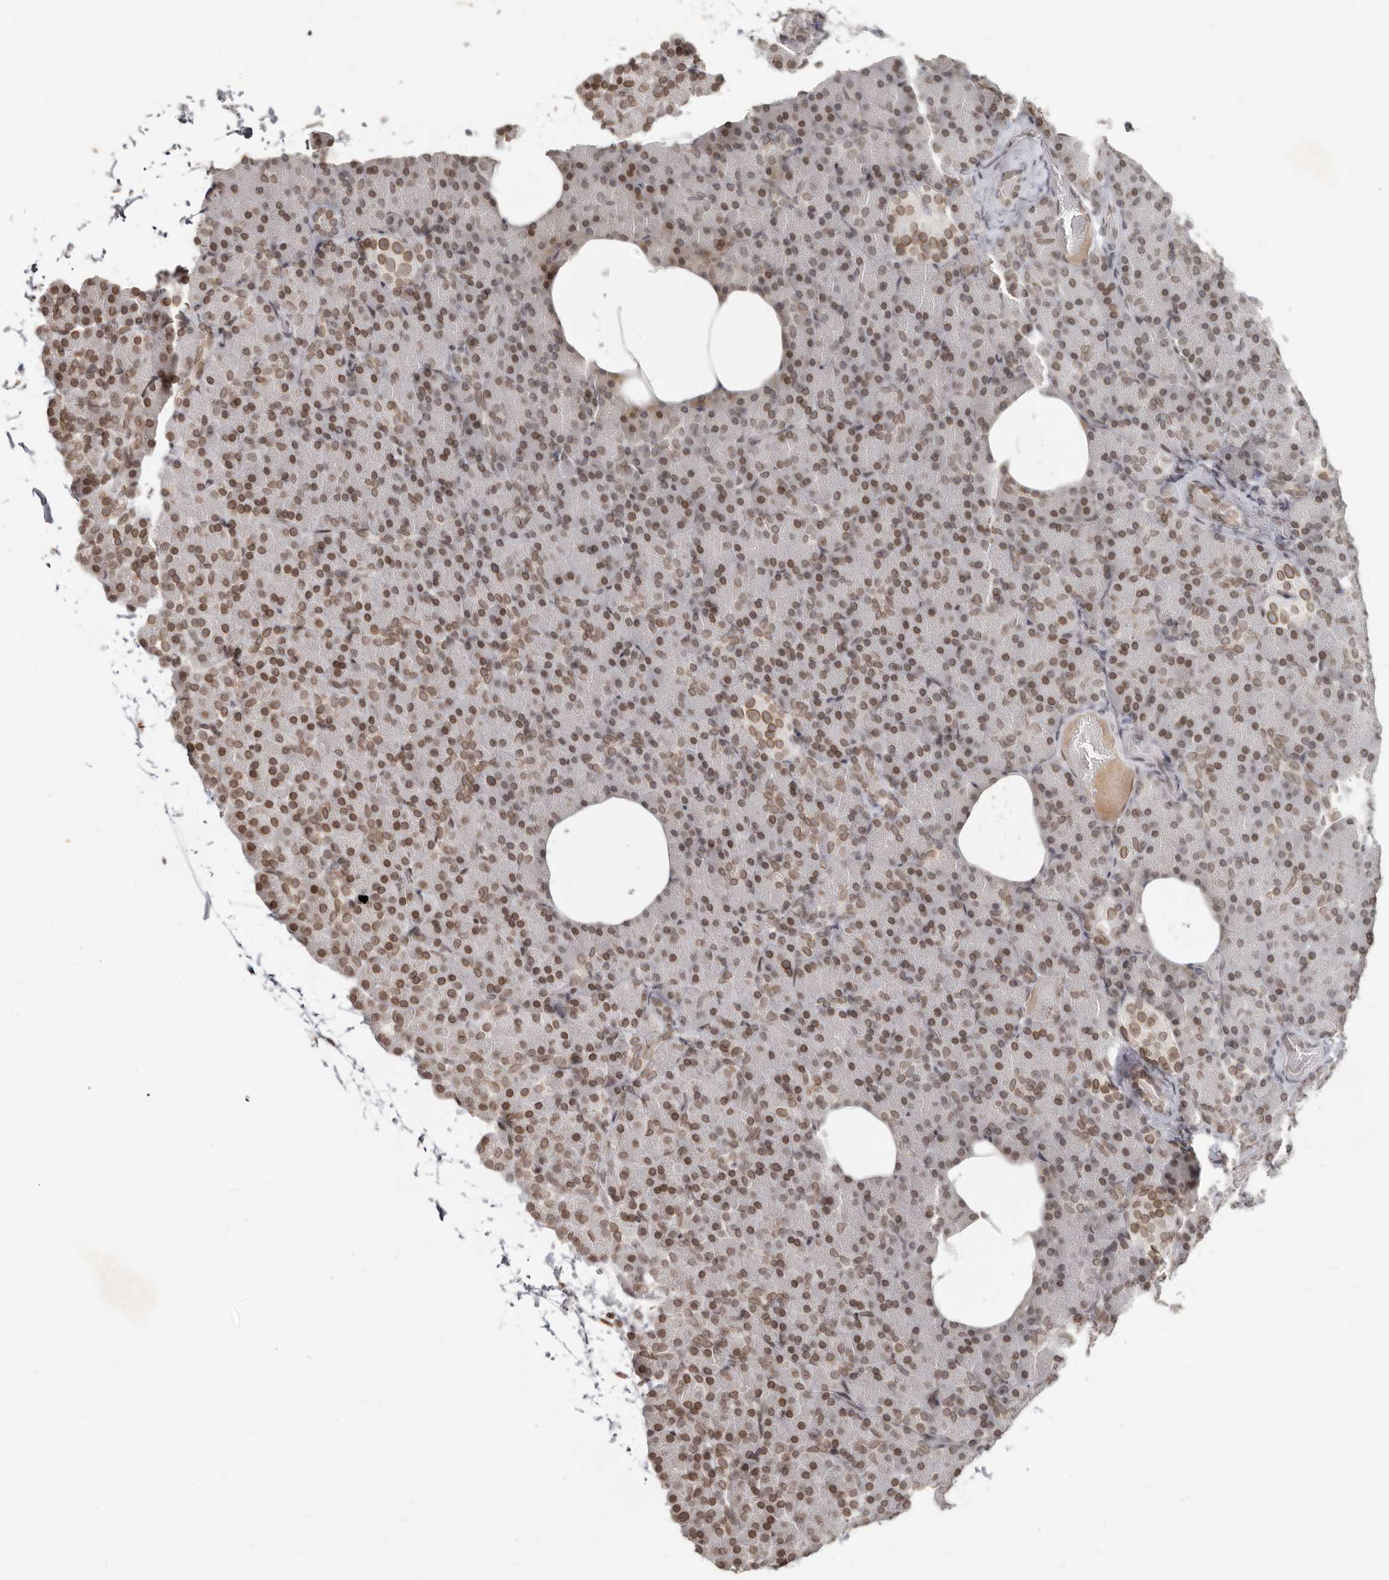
{"staining": {"intensity": "moderate", "quantity": ">75%", "location": "cytoplasmic/membranous,nuclear"}, "tissue": "pancreas", "cell_type": "Exocrine glandular cells", "image_type": "normal", "snomed": [{"axis": "morphology", "description": "Normal tissue, NOS"}, {"axis": "topography", "description": "Pancreas"}], "caption": "About >75% of exocrine glandular cells in normal human pancreas show moderate cytoplasmic/membranous,nuclear protein positivity as visualized by brown immunohistochemical staining.", "gene": "NUP153", "patient": {"sex": "female", "age": 43}}